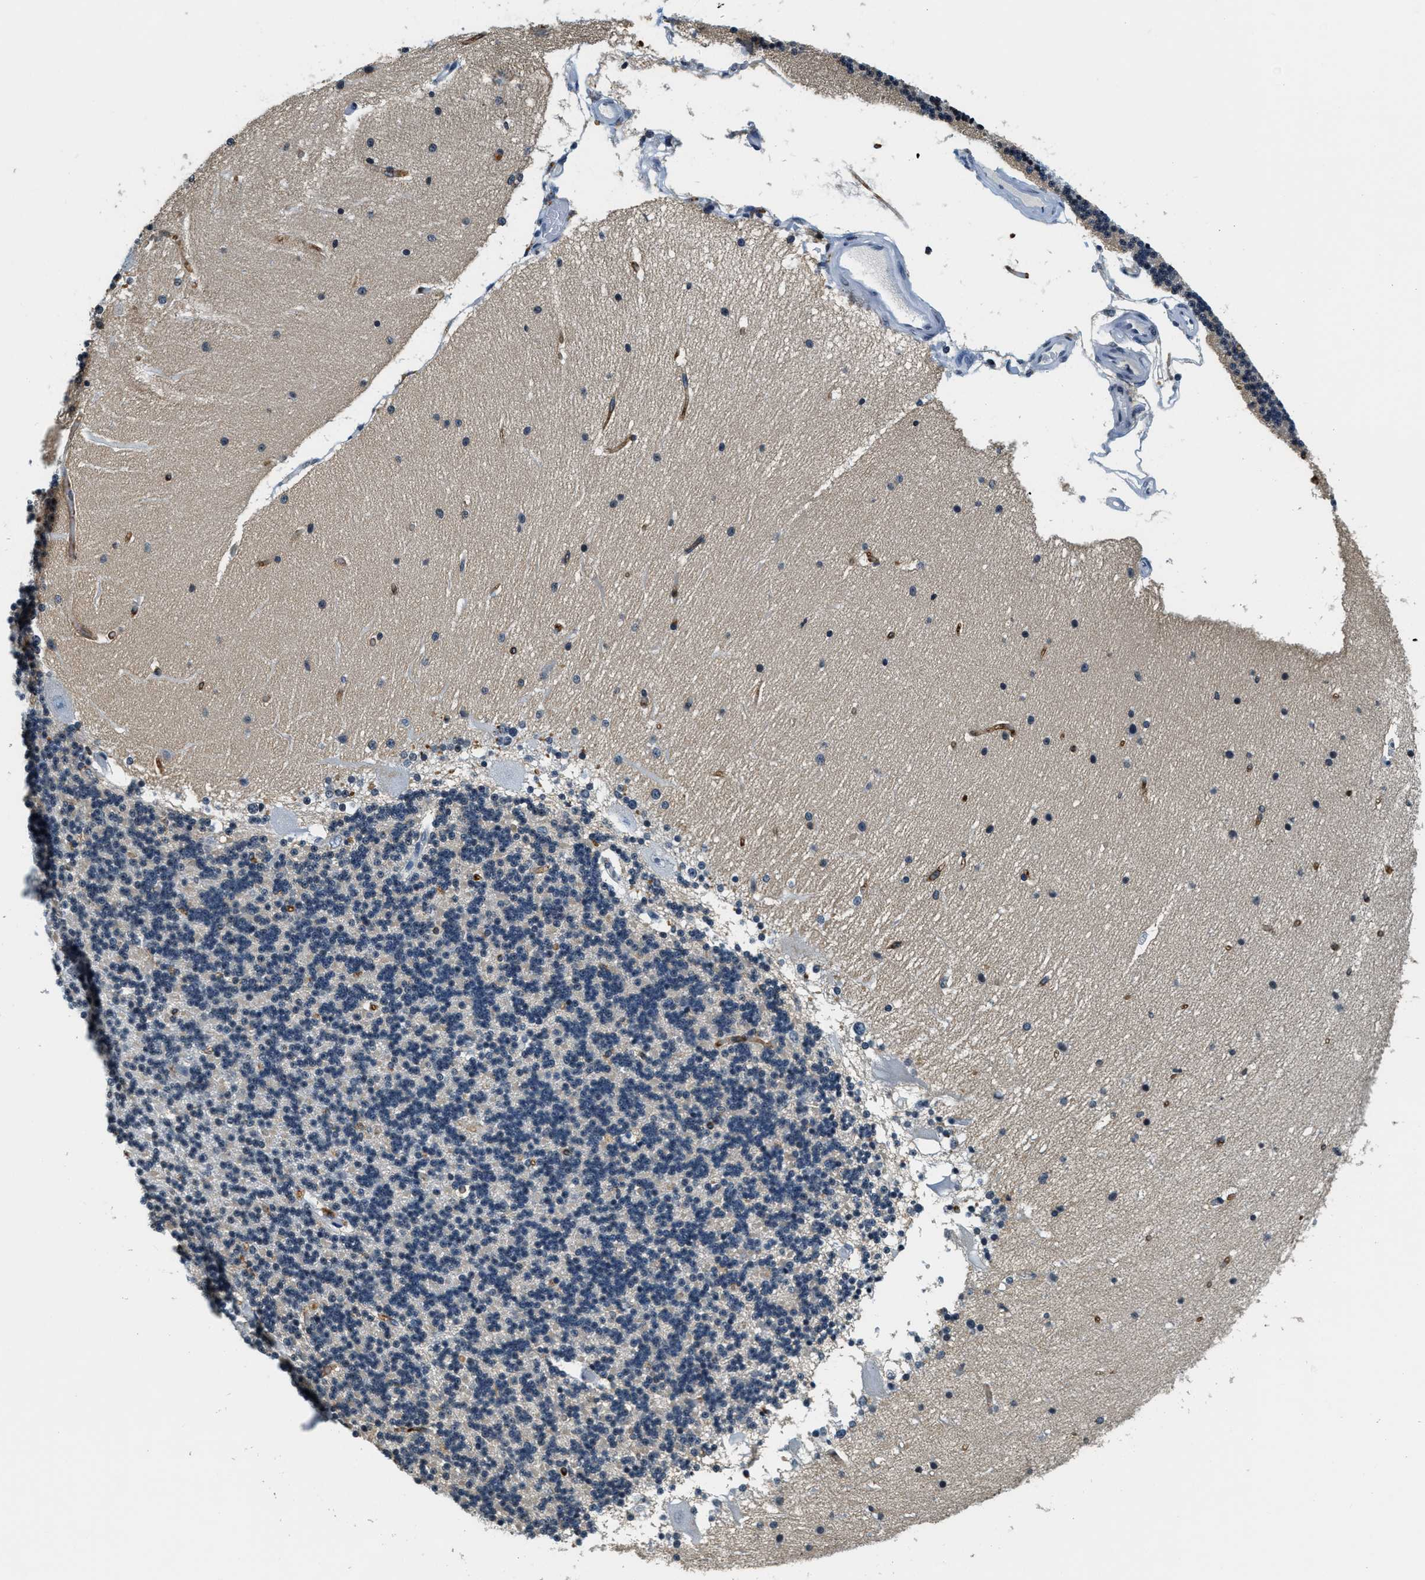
{"staining": {"intensity": "negative", "quantity": "none", "location": "none"}, "tissue": "cerebellum", "cell_type": "Cells in granular layer", "image_type": "normal", "snomed": [{"axis": "morphology", "description": "Normal tissue, NOS"}, {"axis": "topography", "description": "Cerebellum"}], "caption": "Immunohistochemical staining of benign cerebellum demonstrates no significant staining in cells in granular layer. Brightfield microscopy of IHC stained with DAB (3,3'-diaminobenzidine) (brown) and hematoxylin (blue), captured at high magnification.", "gene": "CA4", "patient": {"sex": "female", "age": 54}}